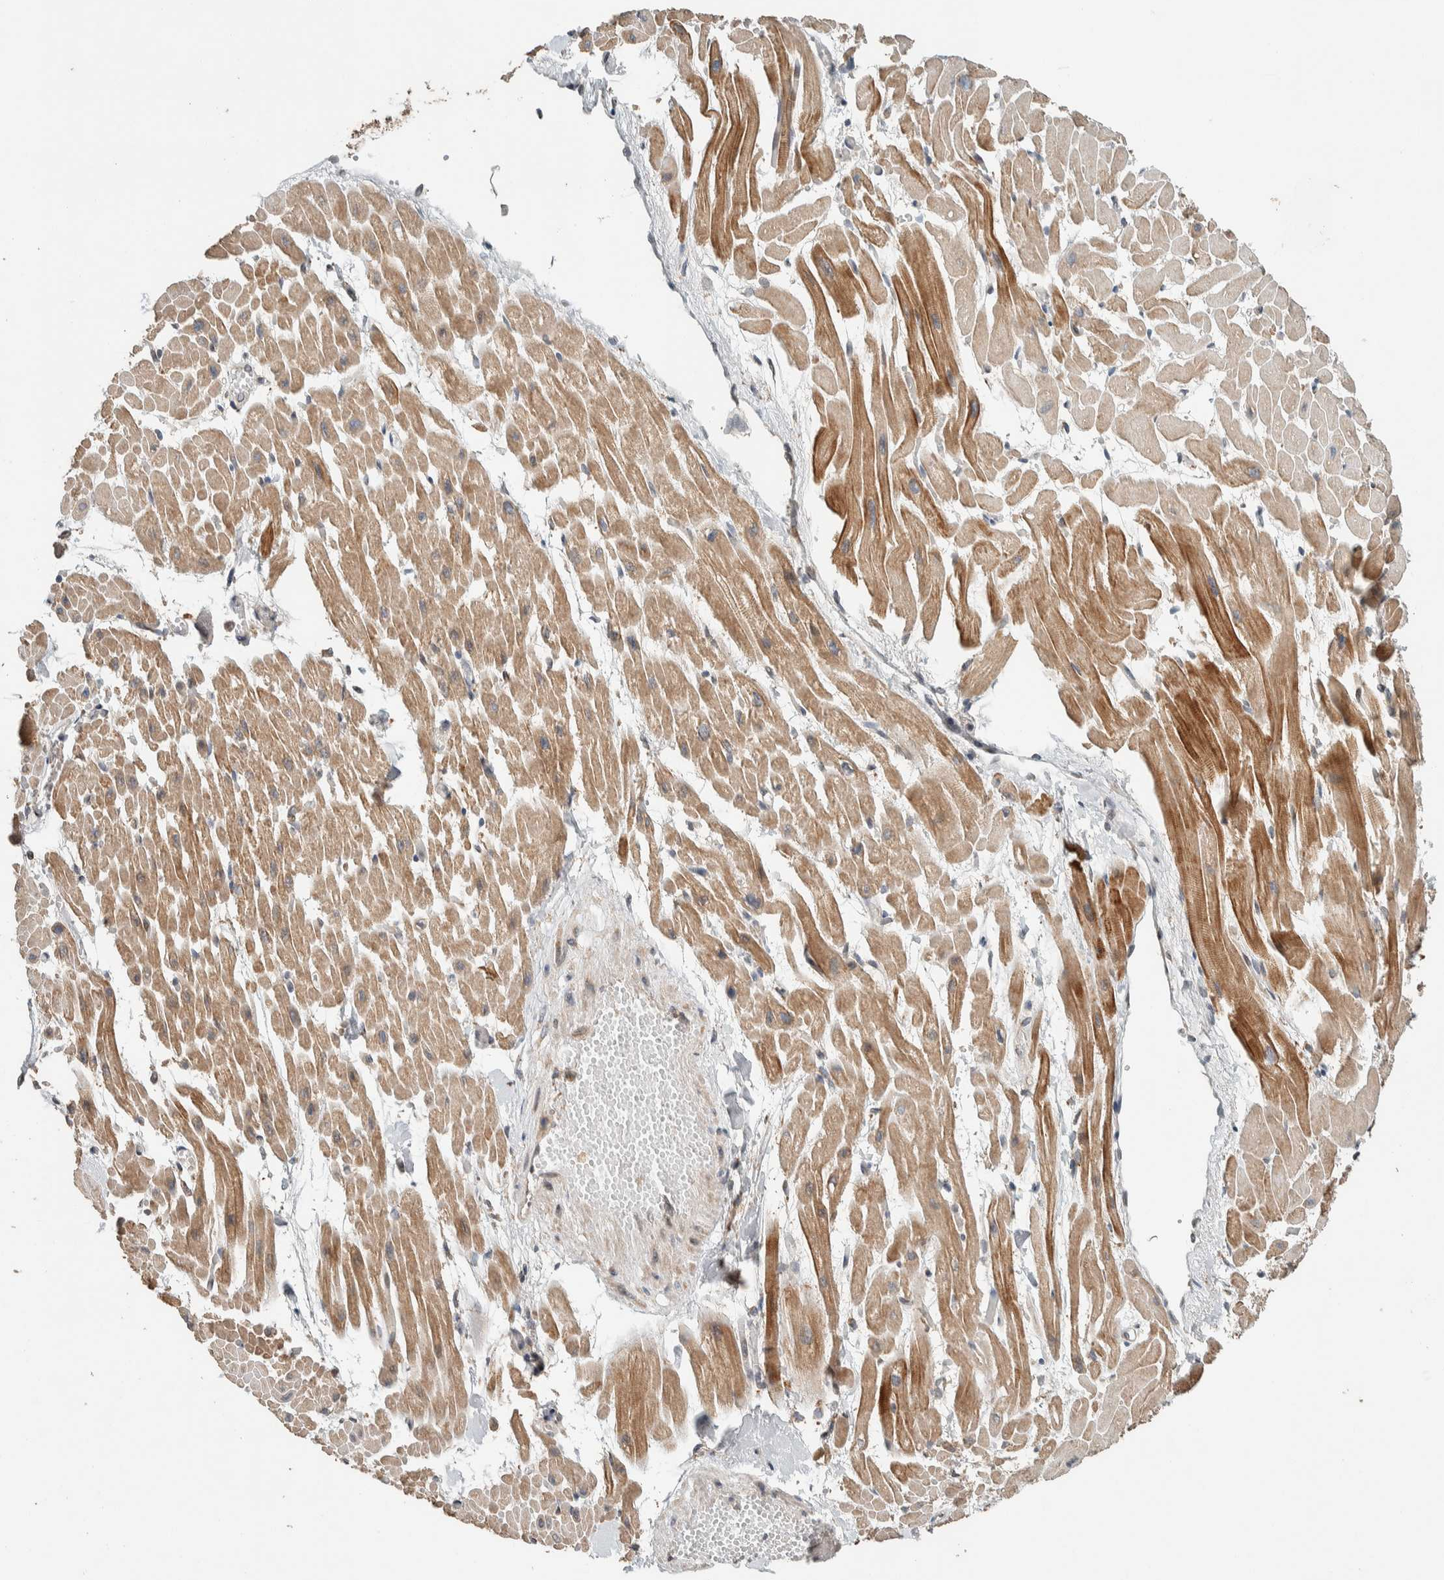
{"staining": {"intensity": "moderate", "quantity": ">75%", "location": "cytoplasmic/membranous"}, "tissue": "heart muscle", "cell_type": "Cardiomyocytes", "image_type": "normal", "snomed": [{"axis": "morphology", "description": "Normal tissue, NOS"}, {"axis": "topography", "description": "Heart"}], "caption": "High-power microscopy captured an IHC micrograph of unremarkable heart muscle, revealing moderate cytoplasmic/membranous expression in about >75% of cardiomyocytes.", "gene": "NBR1", "patient": {"sex": "male", "age": 45}}